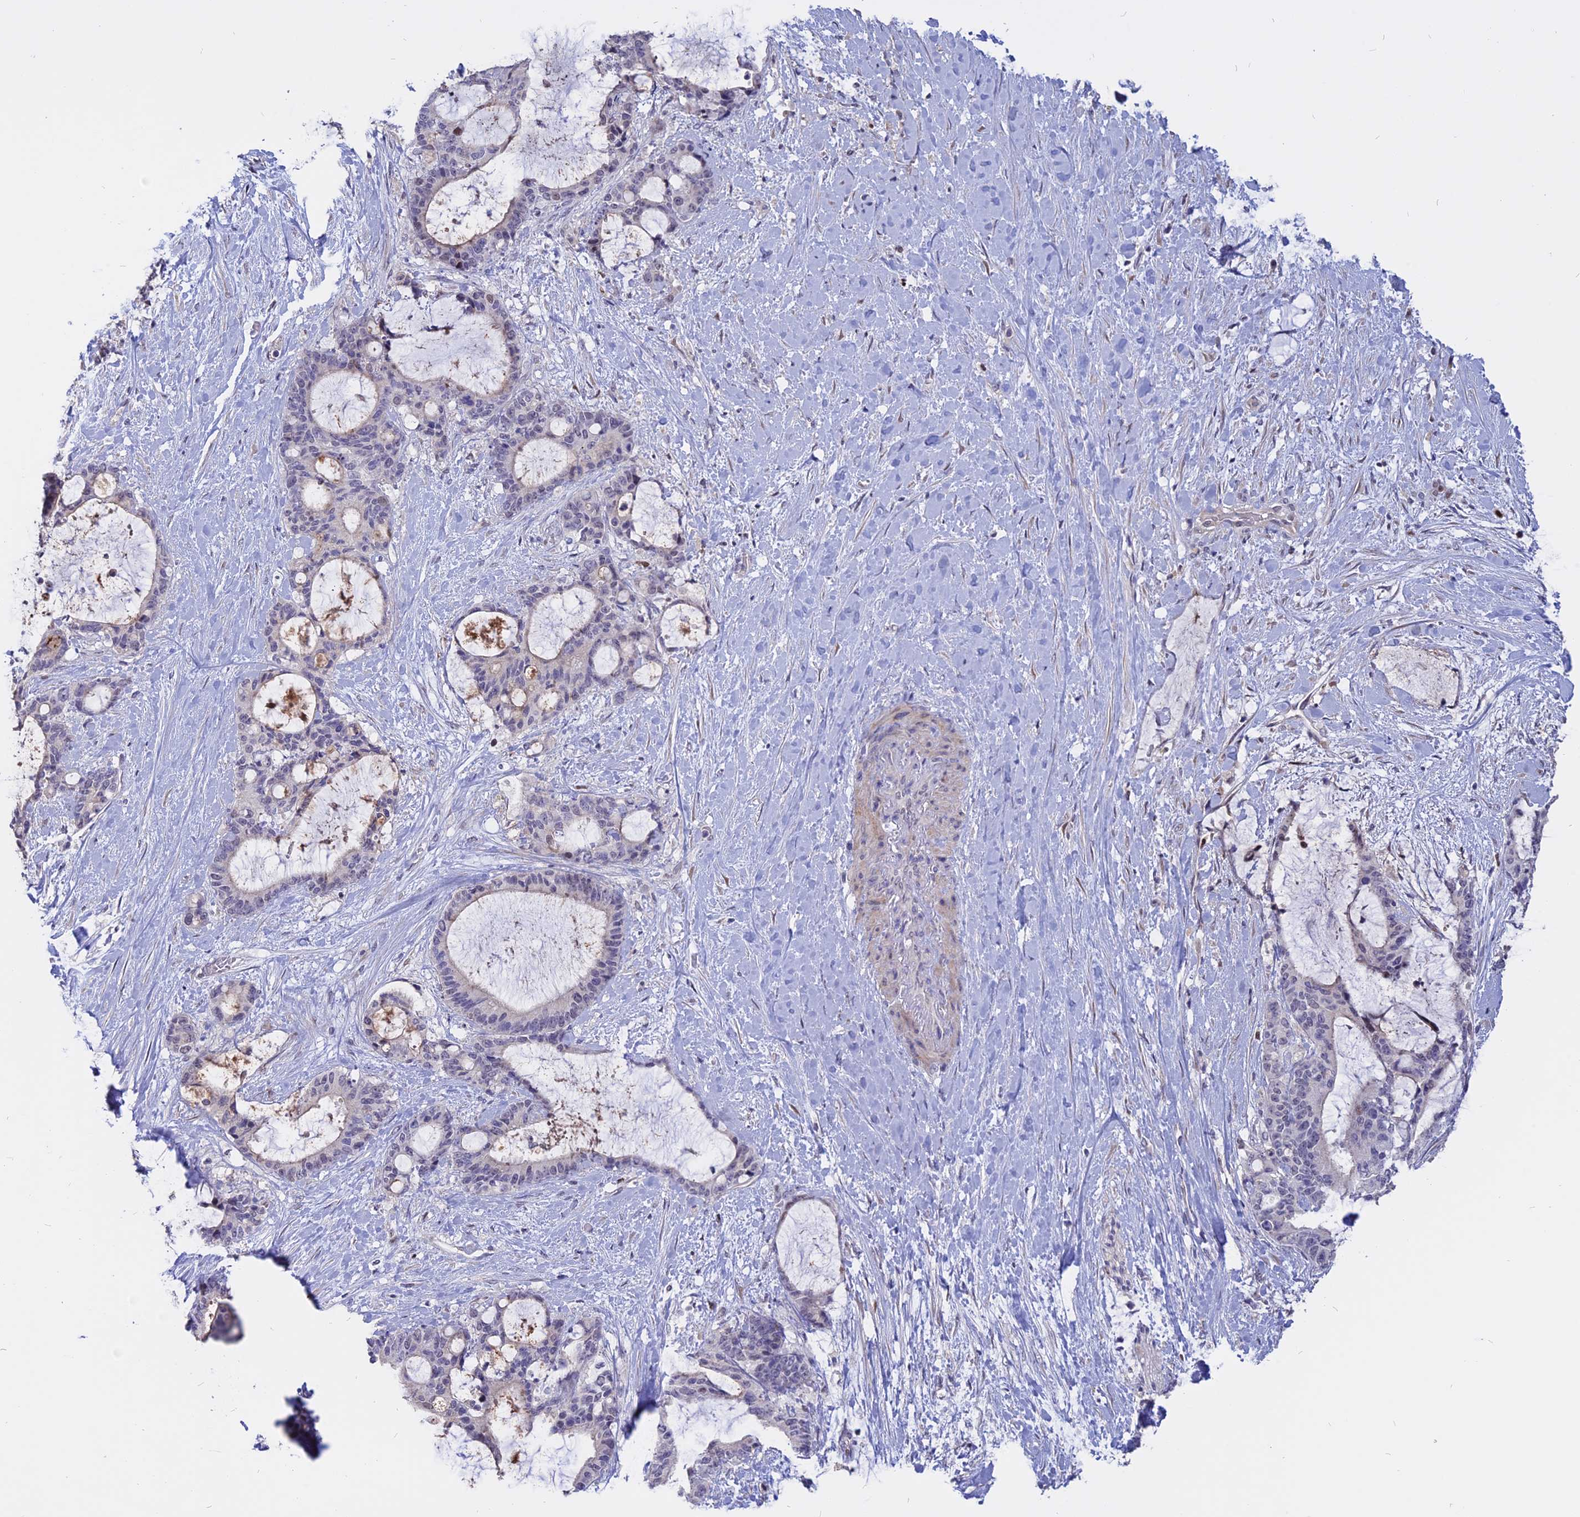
{"staining": {"intensity": "negative", "quantity": "none", "location": "none"}, "tissue": "liver cancer", "cell_type": "Tumor cells", "image_type": "cancer", "snomed": [{"axis": "morphology", "description": "Normal tissue, NOS"}, {"axis": "morphology", "description": "Cholangiocarcinoma"}, {"axis": "topography", "description": "Liver"}, {"axis": "topography", "description": "Peripheral nerve tissue"}], "caption": "Immunohistochemistry micrograph of neoplastic tissue: liver cancer stained with DAB displays no significant protein staining in tumor cells. (DAB (3,3'-diaminobenzidine) IHC with hematoxylin counter stain).", "gene": "TMEM263", "patient": {"sex": "female", "age": 73}}